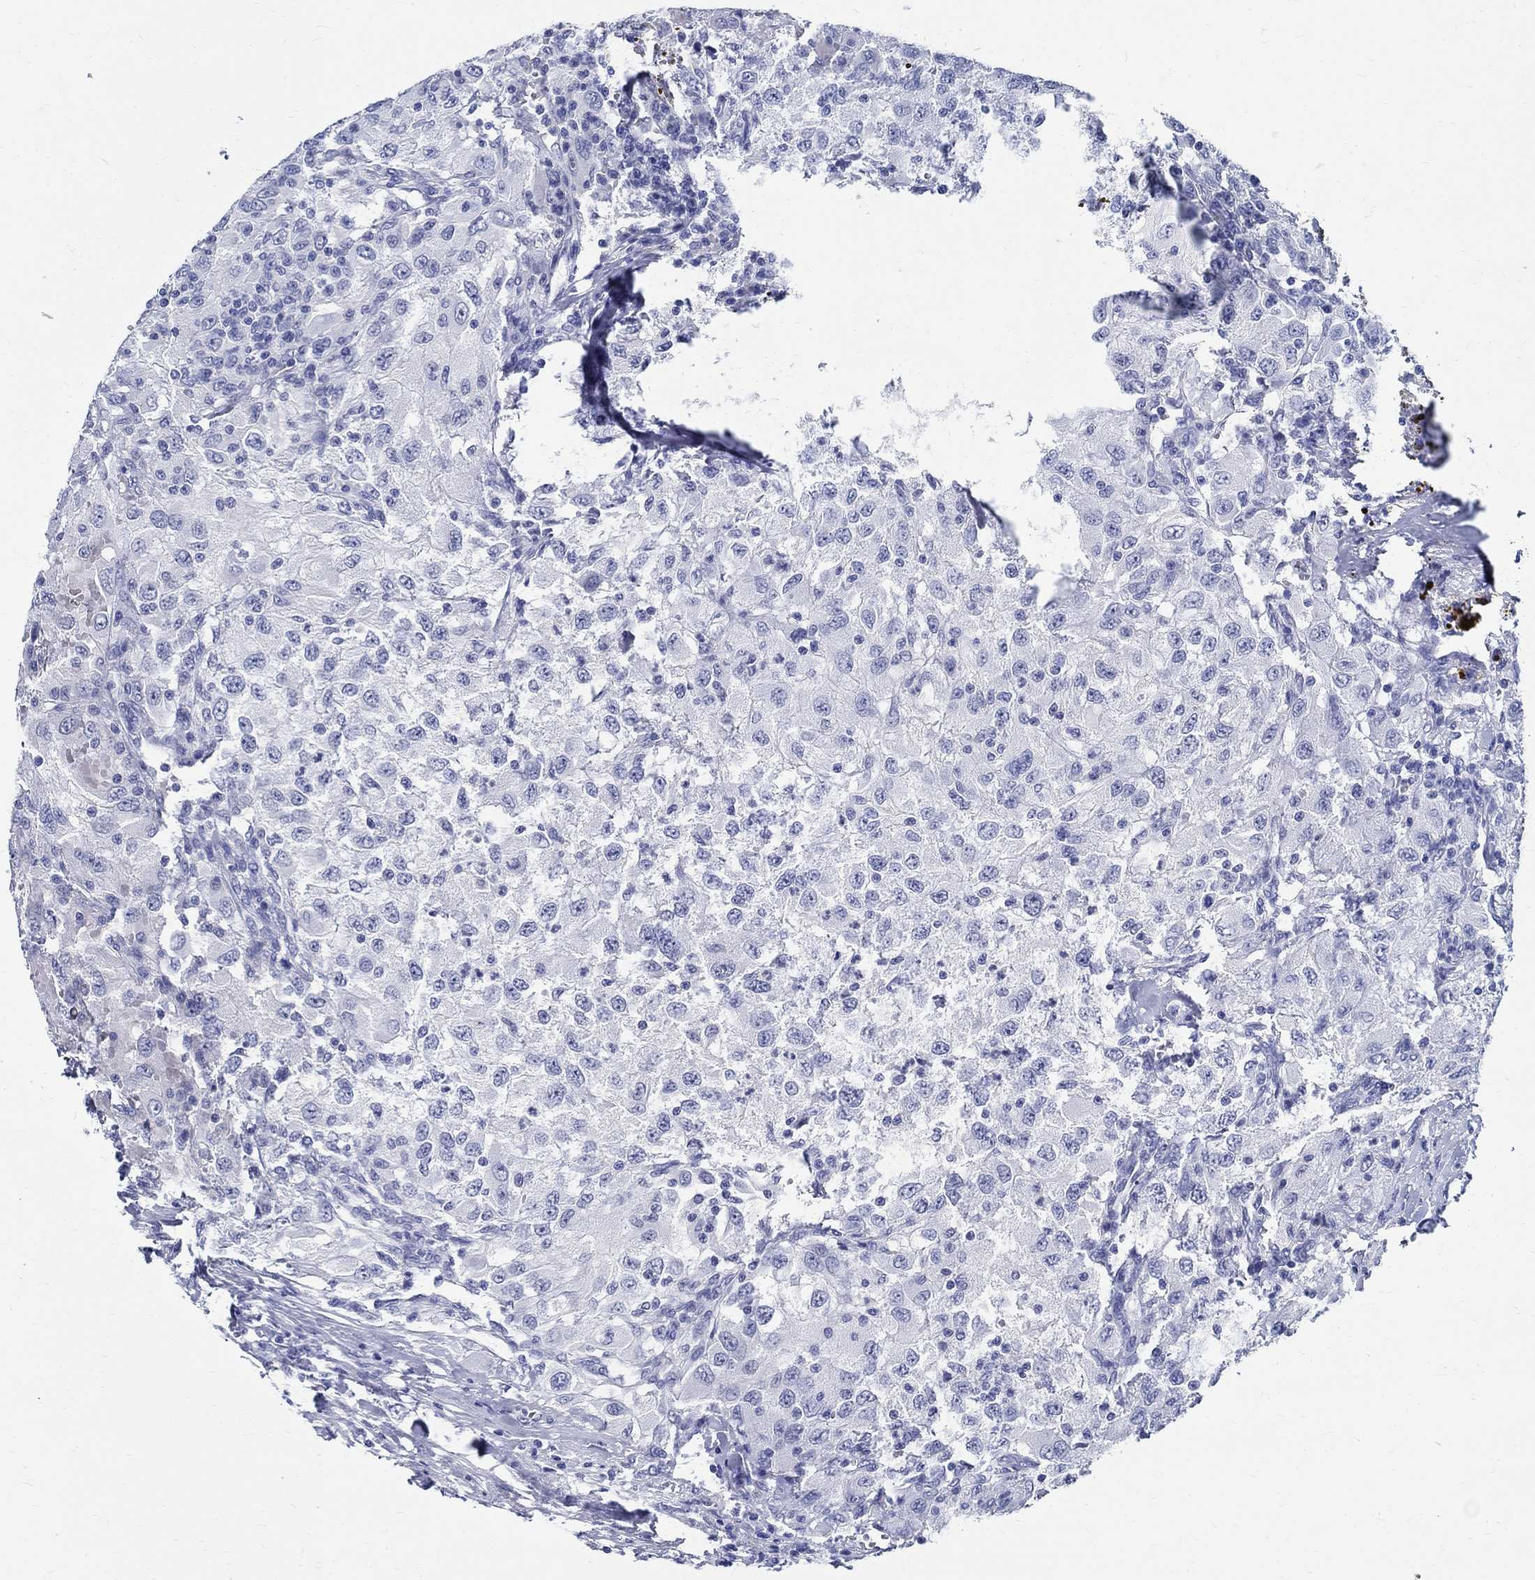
{"staining": {"intensity": "negative", "quantity": "none", "location": "none"}, "tissue": "renal cancer", "cell_type": "Tumor cells", "image_type": "cancer", "snomed": [{"axis": "morphology", "description": "Adenocarcinoma, NOS"}, {"axis": "topography", "description": "Kidney"}], "caption": "Tumor cells show no significant expression in renal cancer. The staining is performed using DAB brown chromogen with nuclei counter-stained in using hematoxylin.", "gene": "BSPRY", "patient": {"sex": "female", "age": 67}}